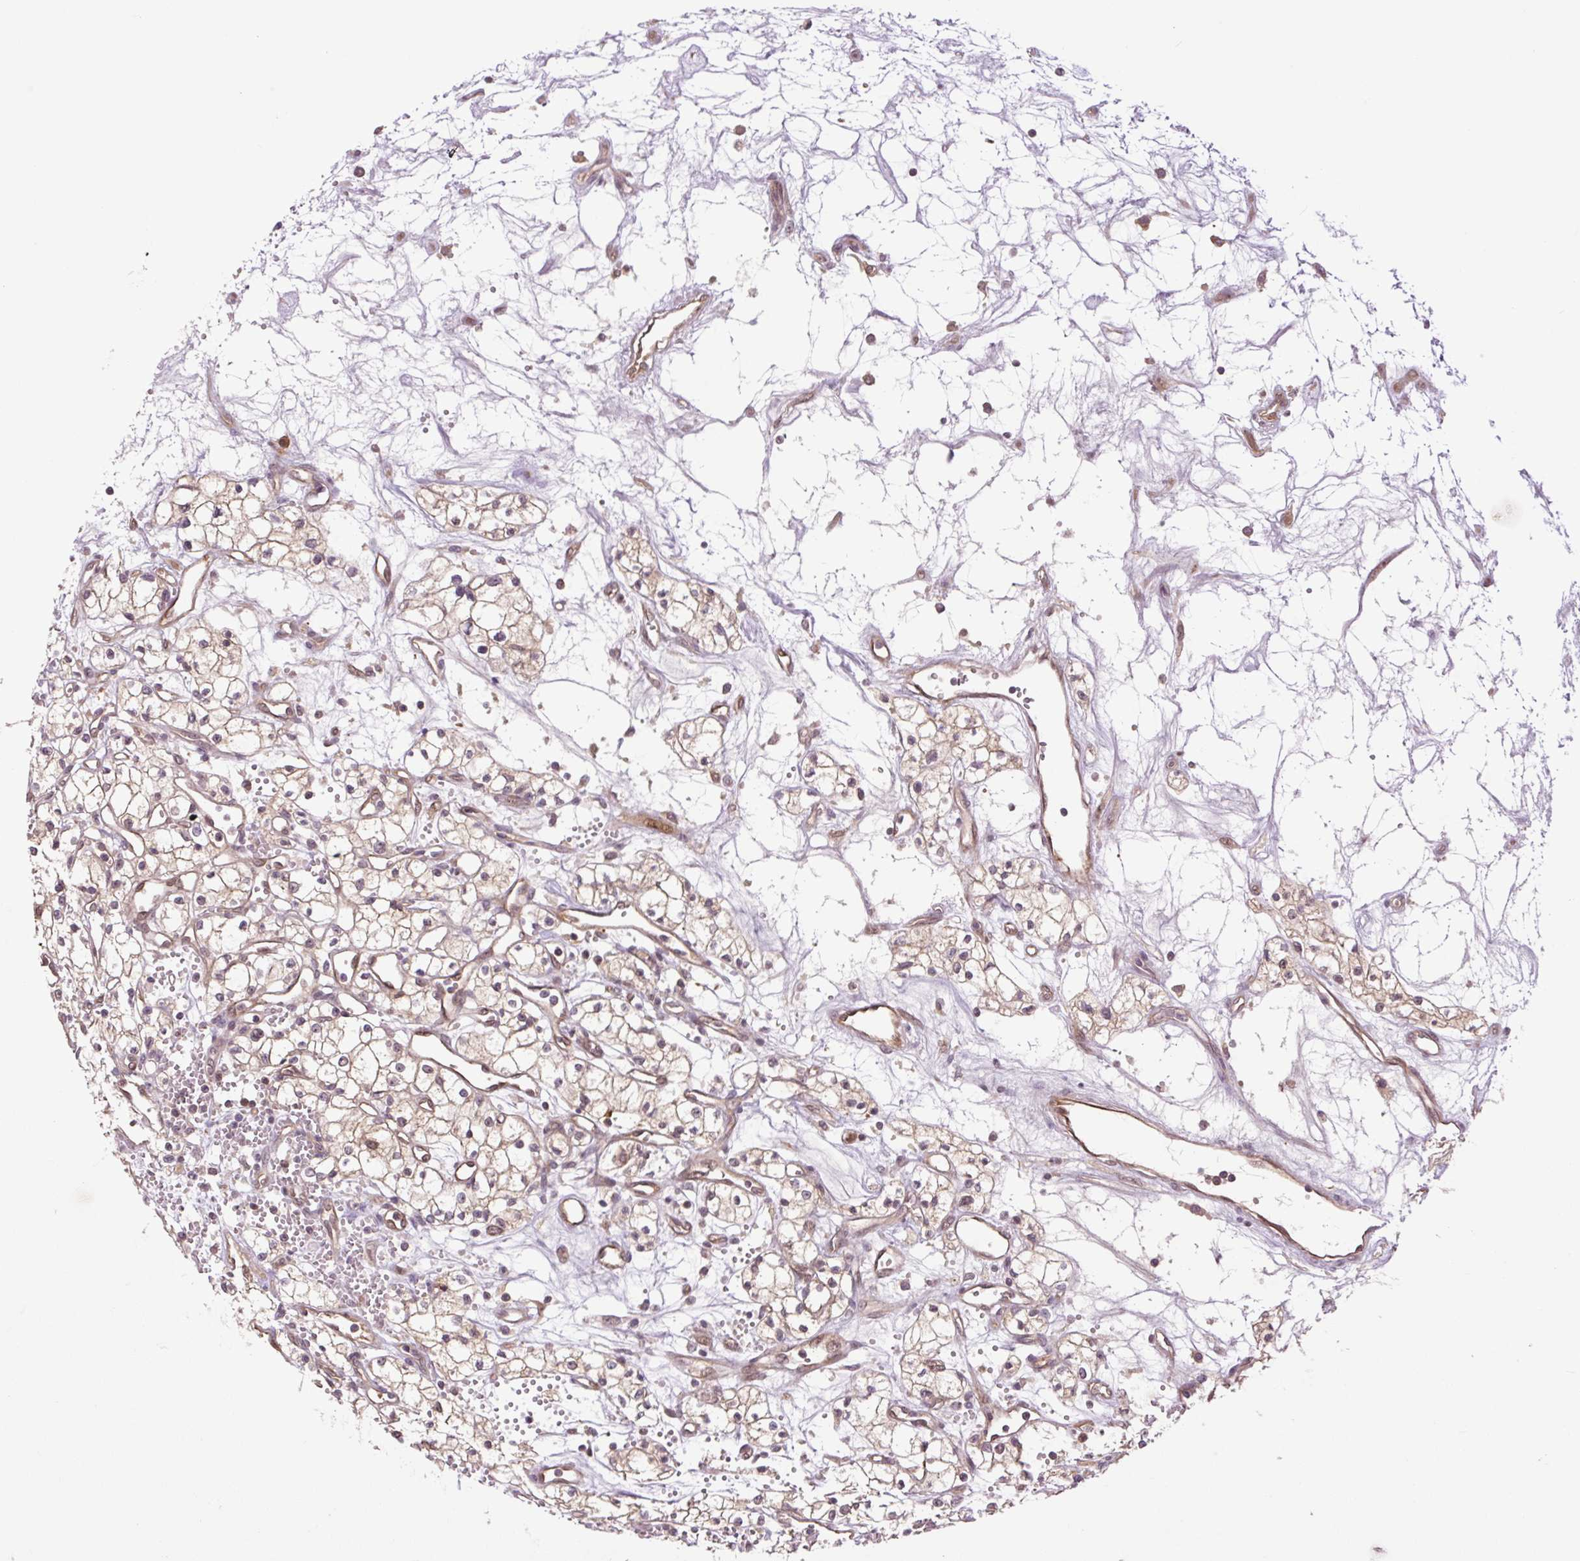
{"staining": {"intensity": "weak", "quantity": "<25%", "location": "cytoplasmic/membranous"}, "tissue": "renal cancer", "cell_type": "Tumor cells", "image_type": "cancer", "snomed": [{"axis": "morphology", "description": "Adenocarcinoma, NOS"}, {"axis": "topography", "description": "Kidney"}], "caption": "This is an immunohistochemistry image of human renal cancer (adenocarcinoma). There is no expression in tumor cells.", "gene": "TPT1", "patient": {"sex": "male", "age": 59}}